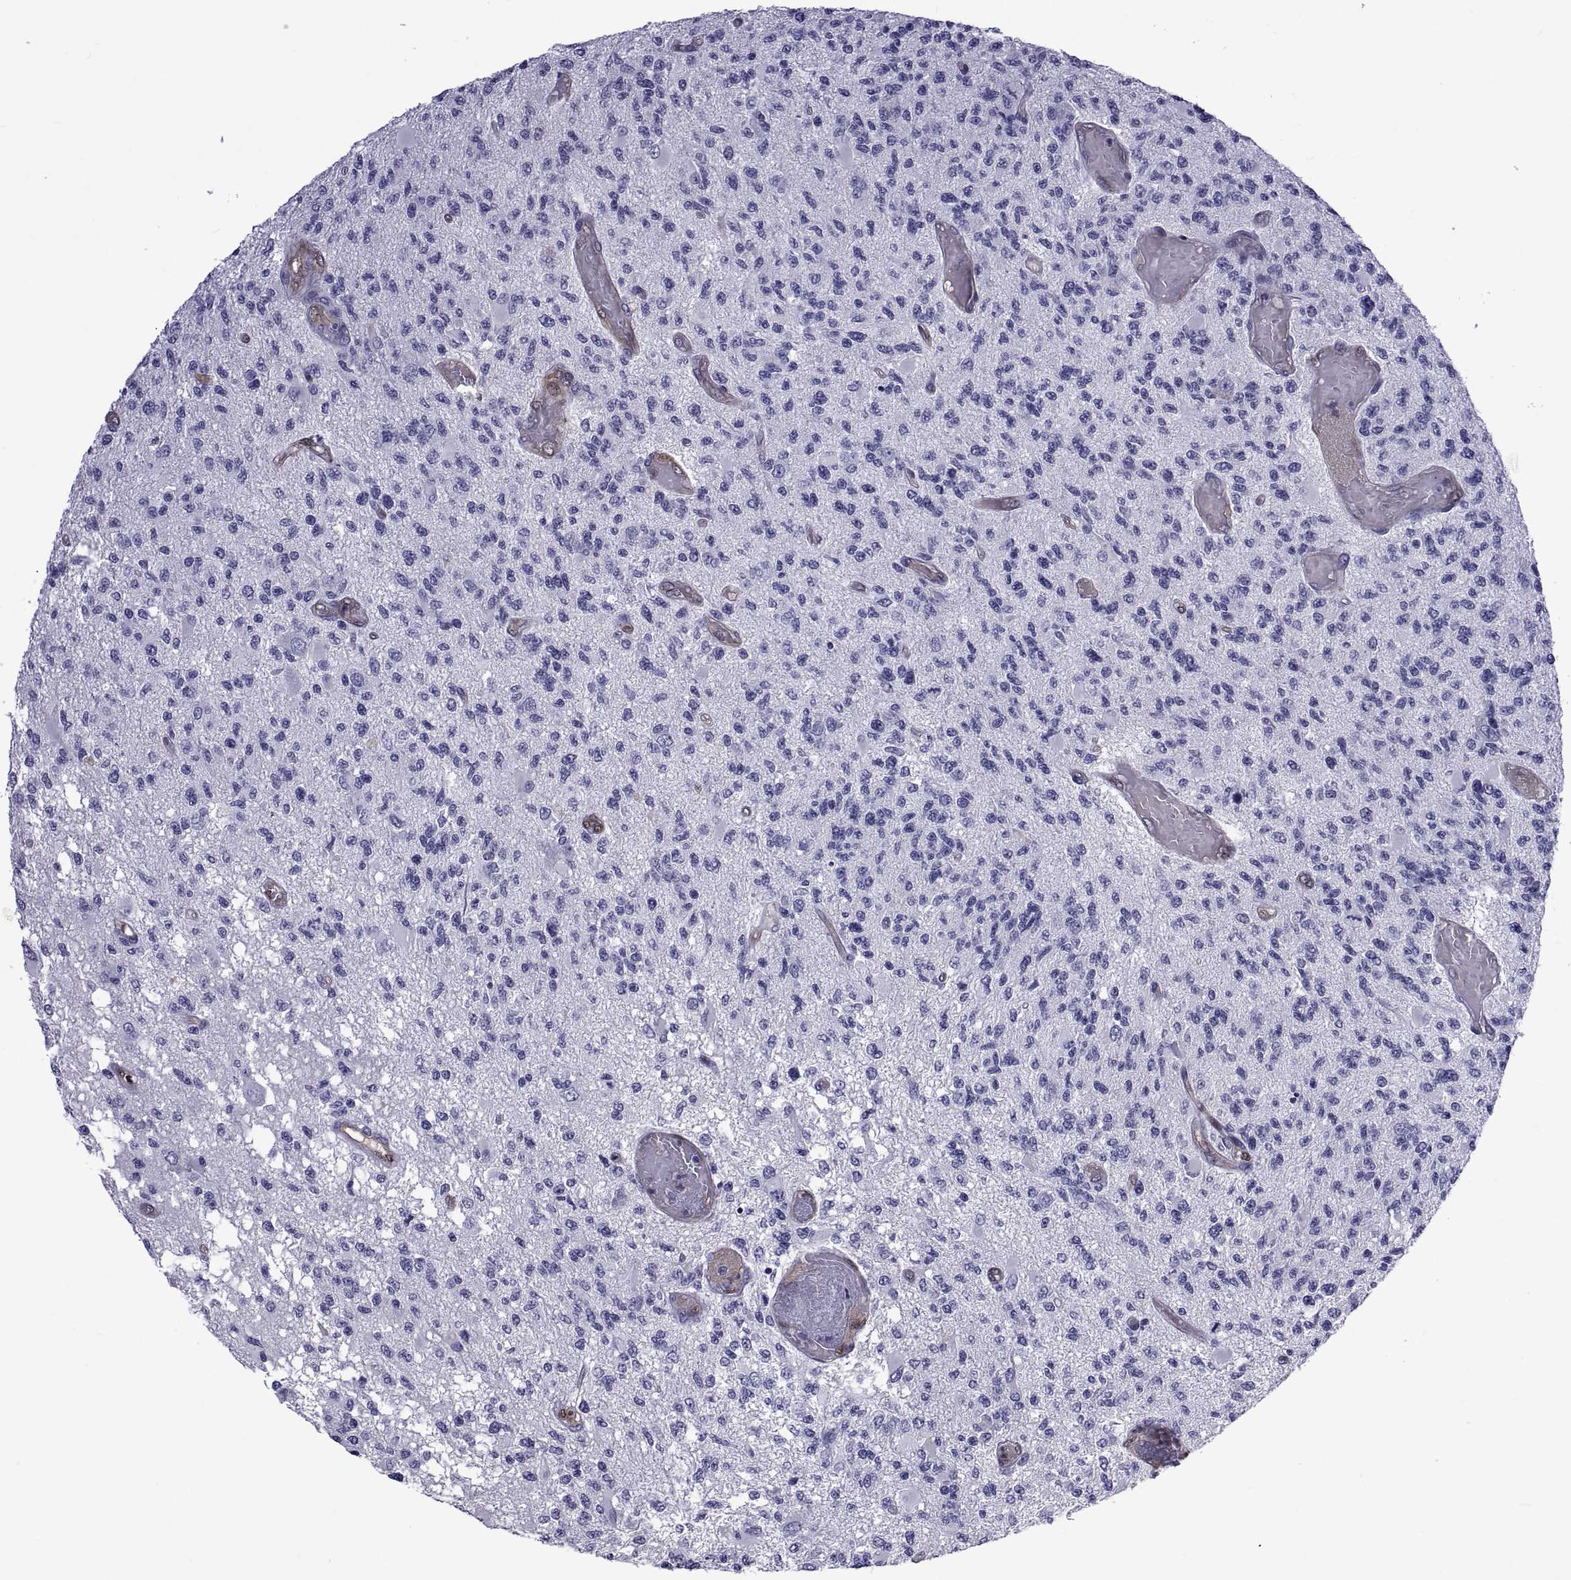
{"staining": {"intensity": "negative", "quantity": "none", "location": "none"}, "tissue": "glioma", "cell_type": "Tumor cells", "image_type": "cancer", "snomed": [{"axis": "morphology", "description": "Glioma, malignant, High grade"}, {"axis": "topography", "description": "Brain"}], "caption": "Image shows no protein positivity in tumor cells of malignant glioma (high-grade) tissue.", "gene": "LCN9", "patient": {"sex": "female", "age": 63}}